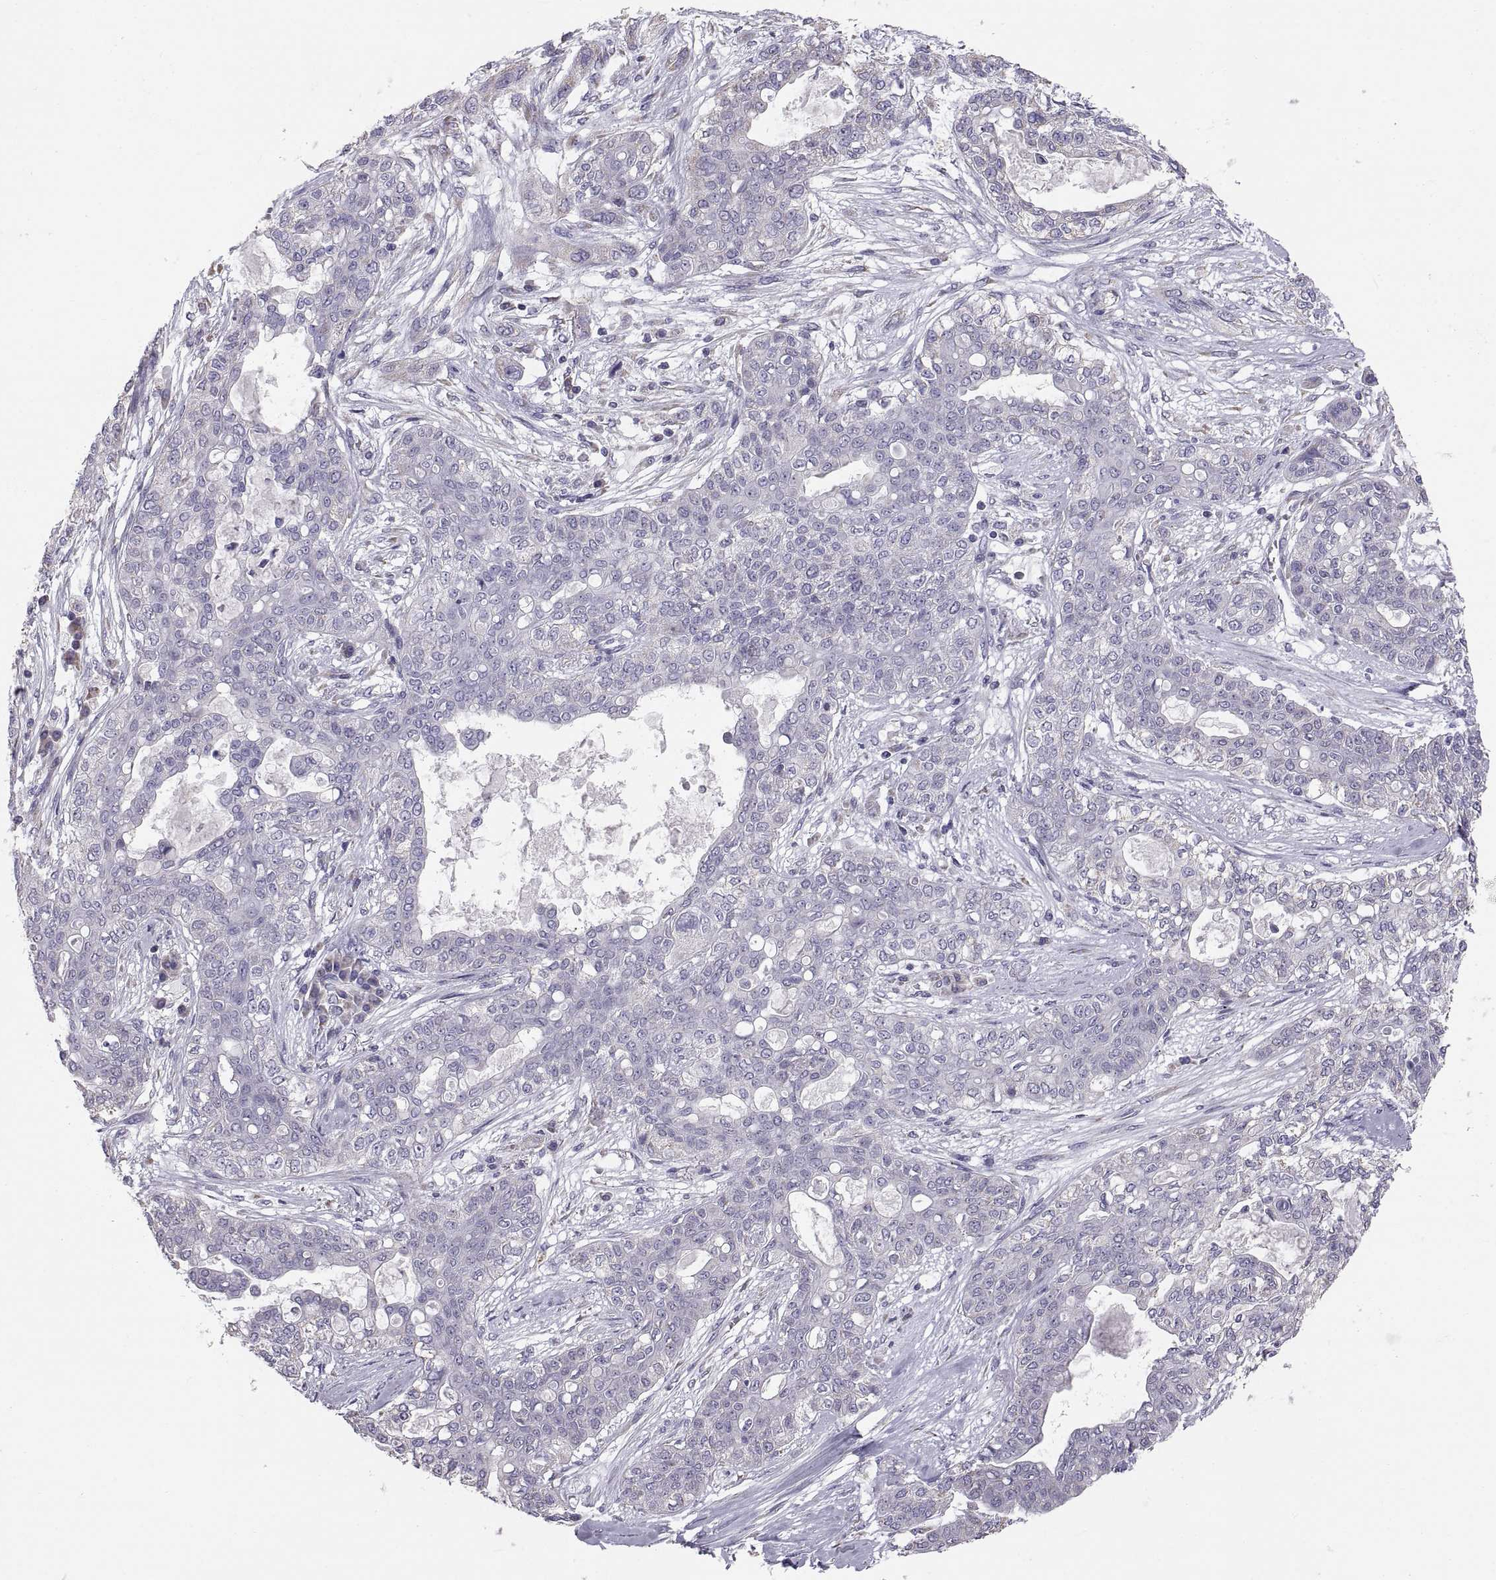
{"staining": {"intensity": "negative", "quantity": "none", "location": "none"}, "tissue": "lung cancer", "cell_type": "Tumor cells", "image_type": "cancer", "snomed": [{"axis": "morphology", "description": "Squamous cell carcinoma, NOS"}, {"axis": "topography", "description": "Lung"}], "caption": "This is a micrograph of IHC staining of lung squamous cell carcinoma, which shows no positivity in tumor cells.", "gene": "TNNC1", "patient": {"sex": "female", "age": 70}}